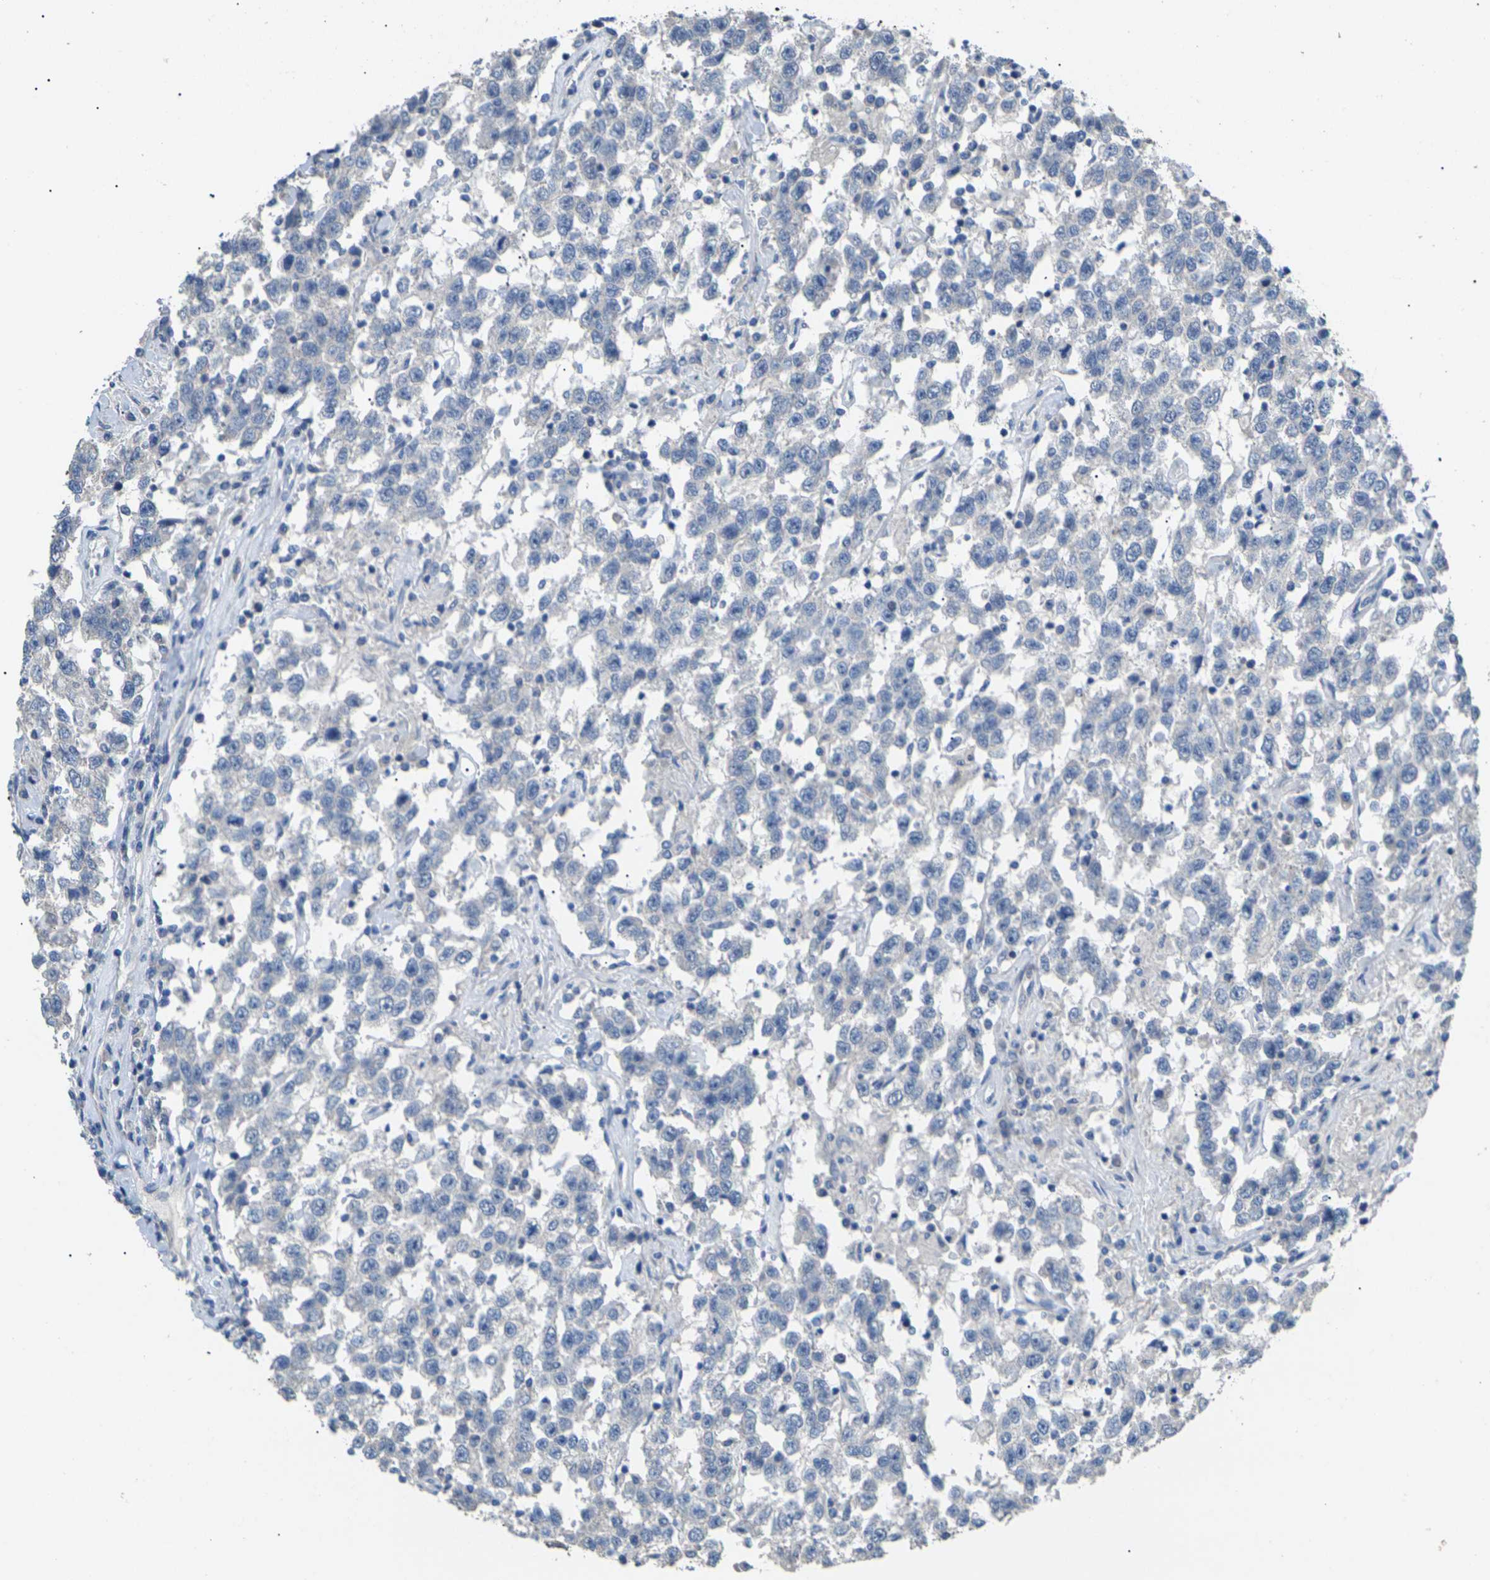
{"staining": {"intensity": "negative", "quantity": "none", "location": "none"}, "tissue": "testis cancer", "cell_type": "Tumor cells", "image_type": "cancer", "snomed": [{"axis": "morphology", "description": "Seminoma, NOS"}, {"axis": "topography", "description": "Testis"}], "caption": "Immunohistochemical staining of human seminoma (testis) reveals no significant expression in tumor cells. Nuclei are stained in blue.", "gene": "KLHDC8B", "patient": {"sex": "male", "age": 41}}